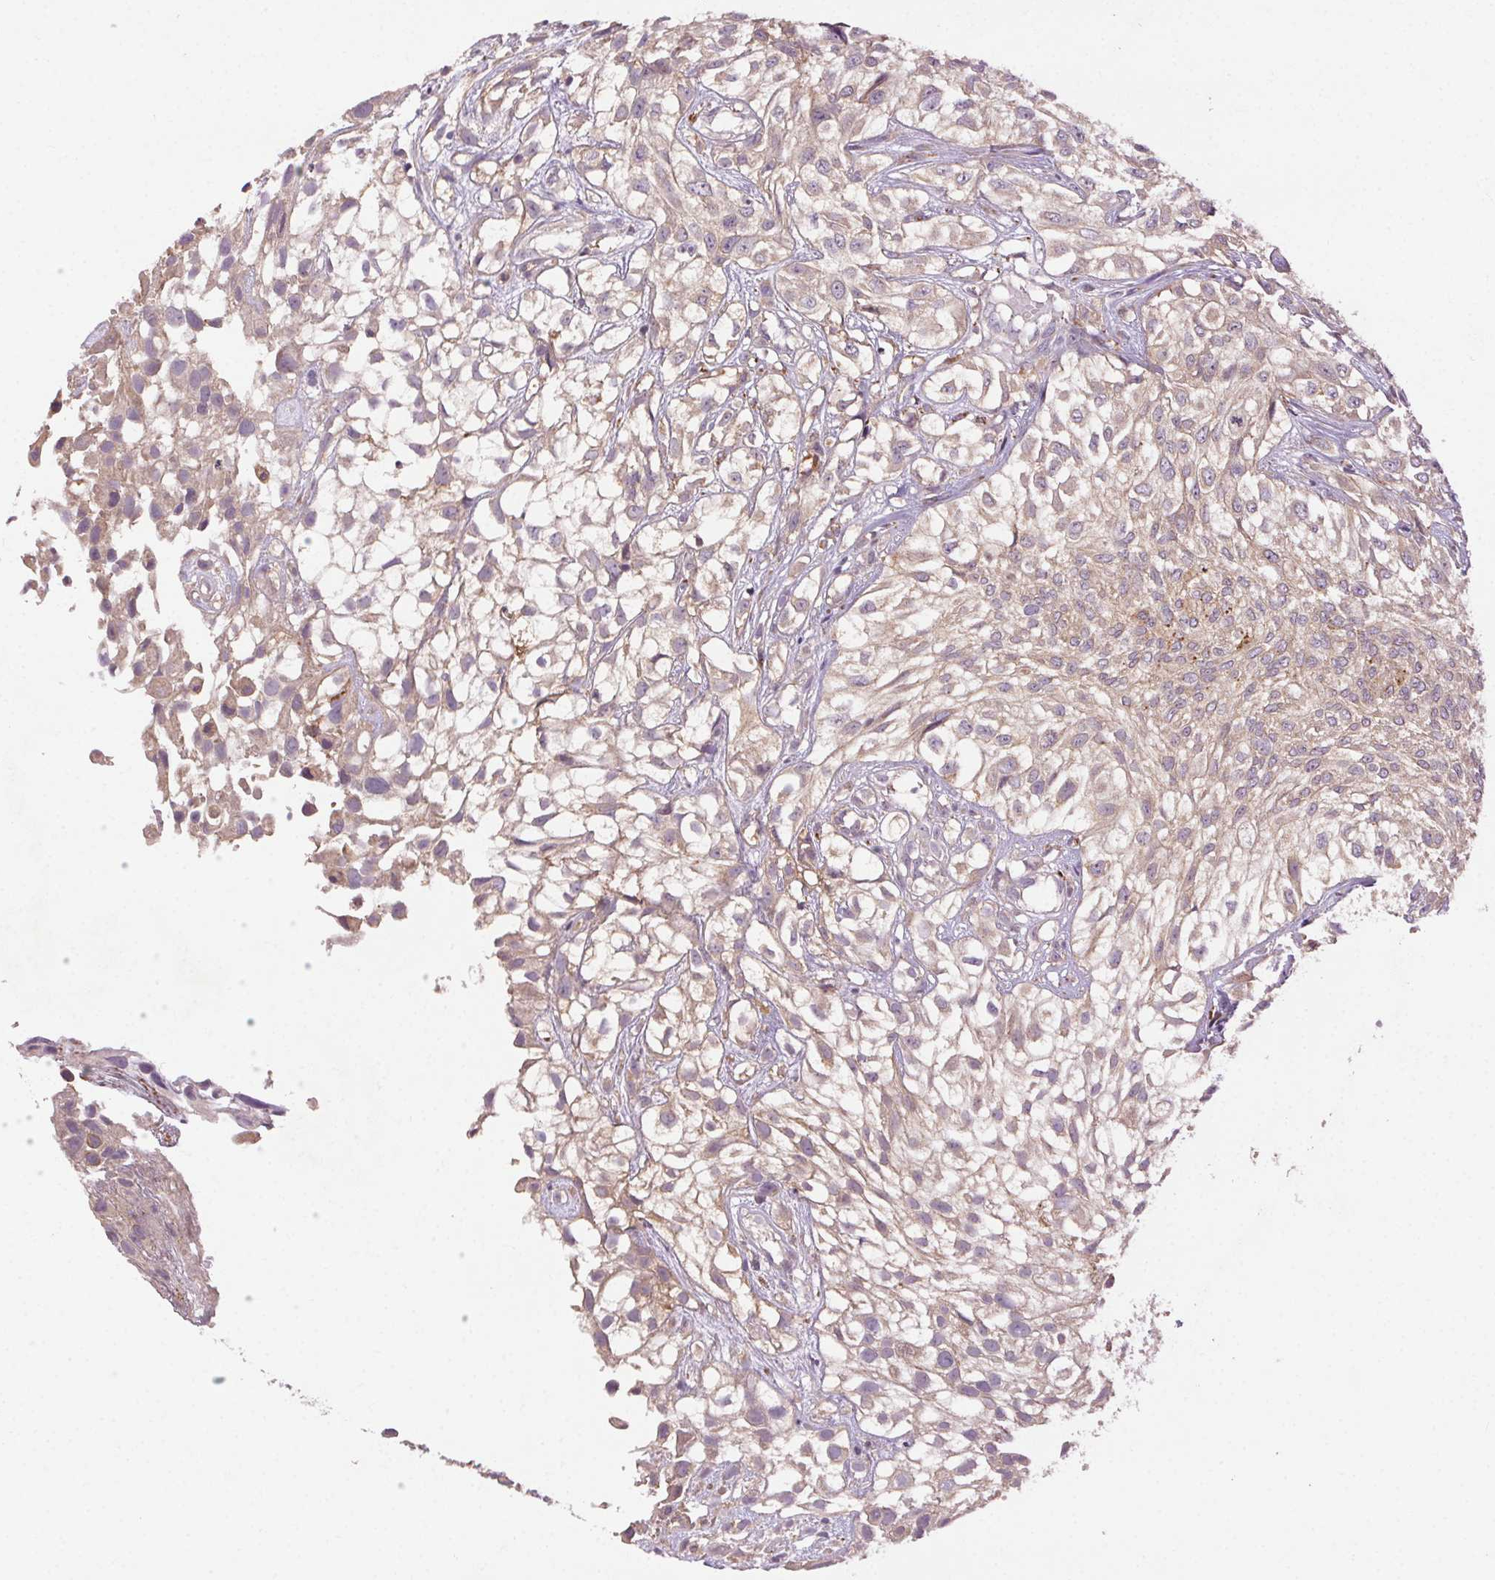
{"staining": {"intensity": "weak", "quantity": ">75%", "location": "cytoplasmic/membranous"}, "tissue": "urothelial cancer", "cell_type": "Tumor cells", "image_type": "cancer", "snomed": [{"axis": "morphology", "description": "Urothelial carcinoma, High grade"}, {"axis": "topography", "description": "Urinary bladder"}], "caption": "About >75% of tumor cells in urothelial cancer demonstrate weak cytoplasmic/membranous protein positivity as visualized by brown immunohistochemical staining.", "gene": "FNBP1L", "patient": {"sex": "male", "age": 56}}